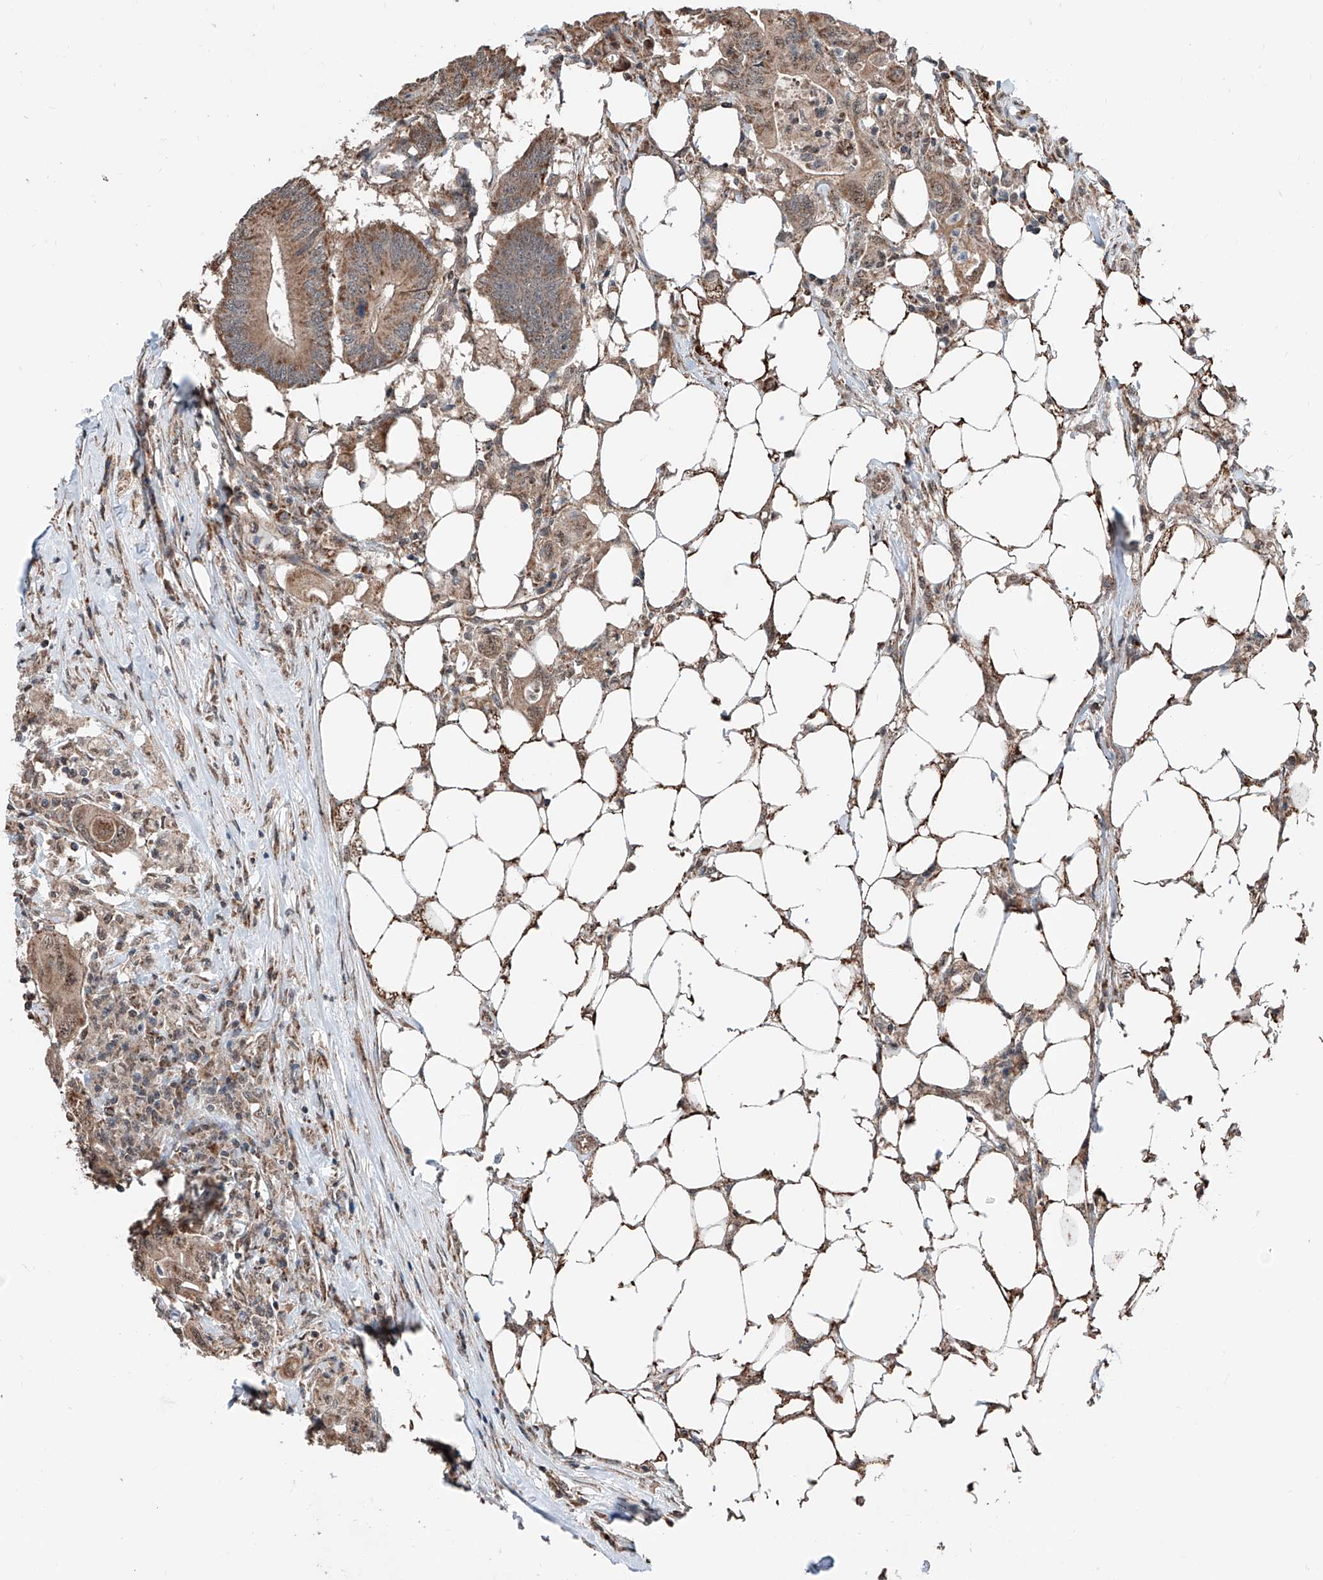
{"staining": {"intensity": "moderate", "quantity": ">75%", "location": "cytoplasmic/membranous"}, "tissue": "colorectal cancer", "cell_type": "Tumor cells", "image_type": "cancer", "snomed": [{"axis": "morphology", "description": "Adenocarcinoma, NOS"}, {"axis": "topography", "description": "Colon"}], "caption": "Human colorectal adenocarcinoma stained for a protein (brown) exhibits moderate cytoplasmic/membranous positive expression in about >75% of tumor cells.", "gene": "ZNF445", "patient": {"sex": "male", "age": 71}}